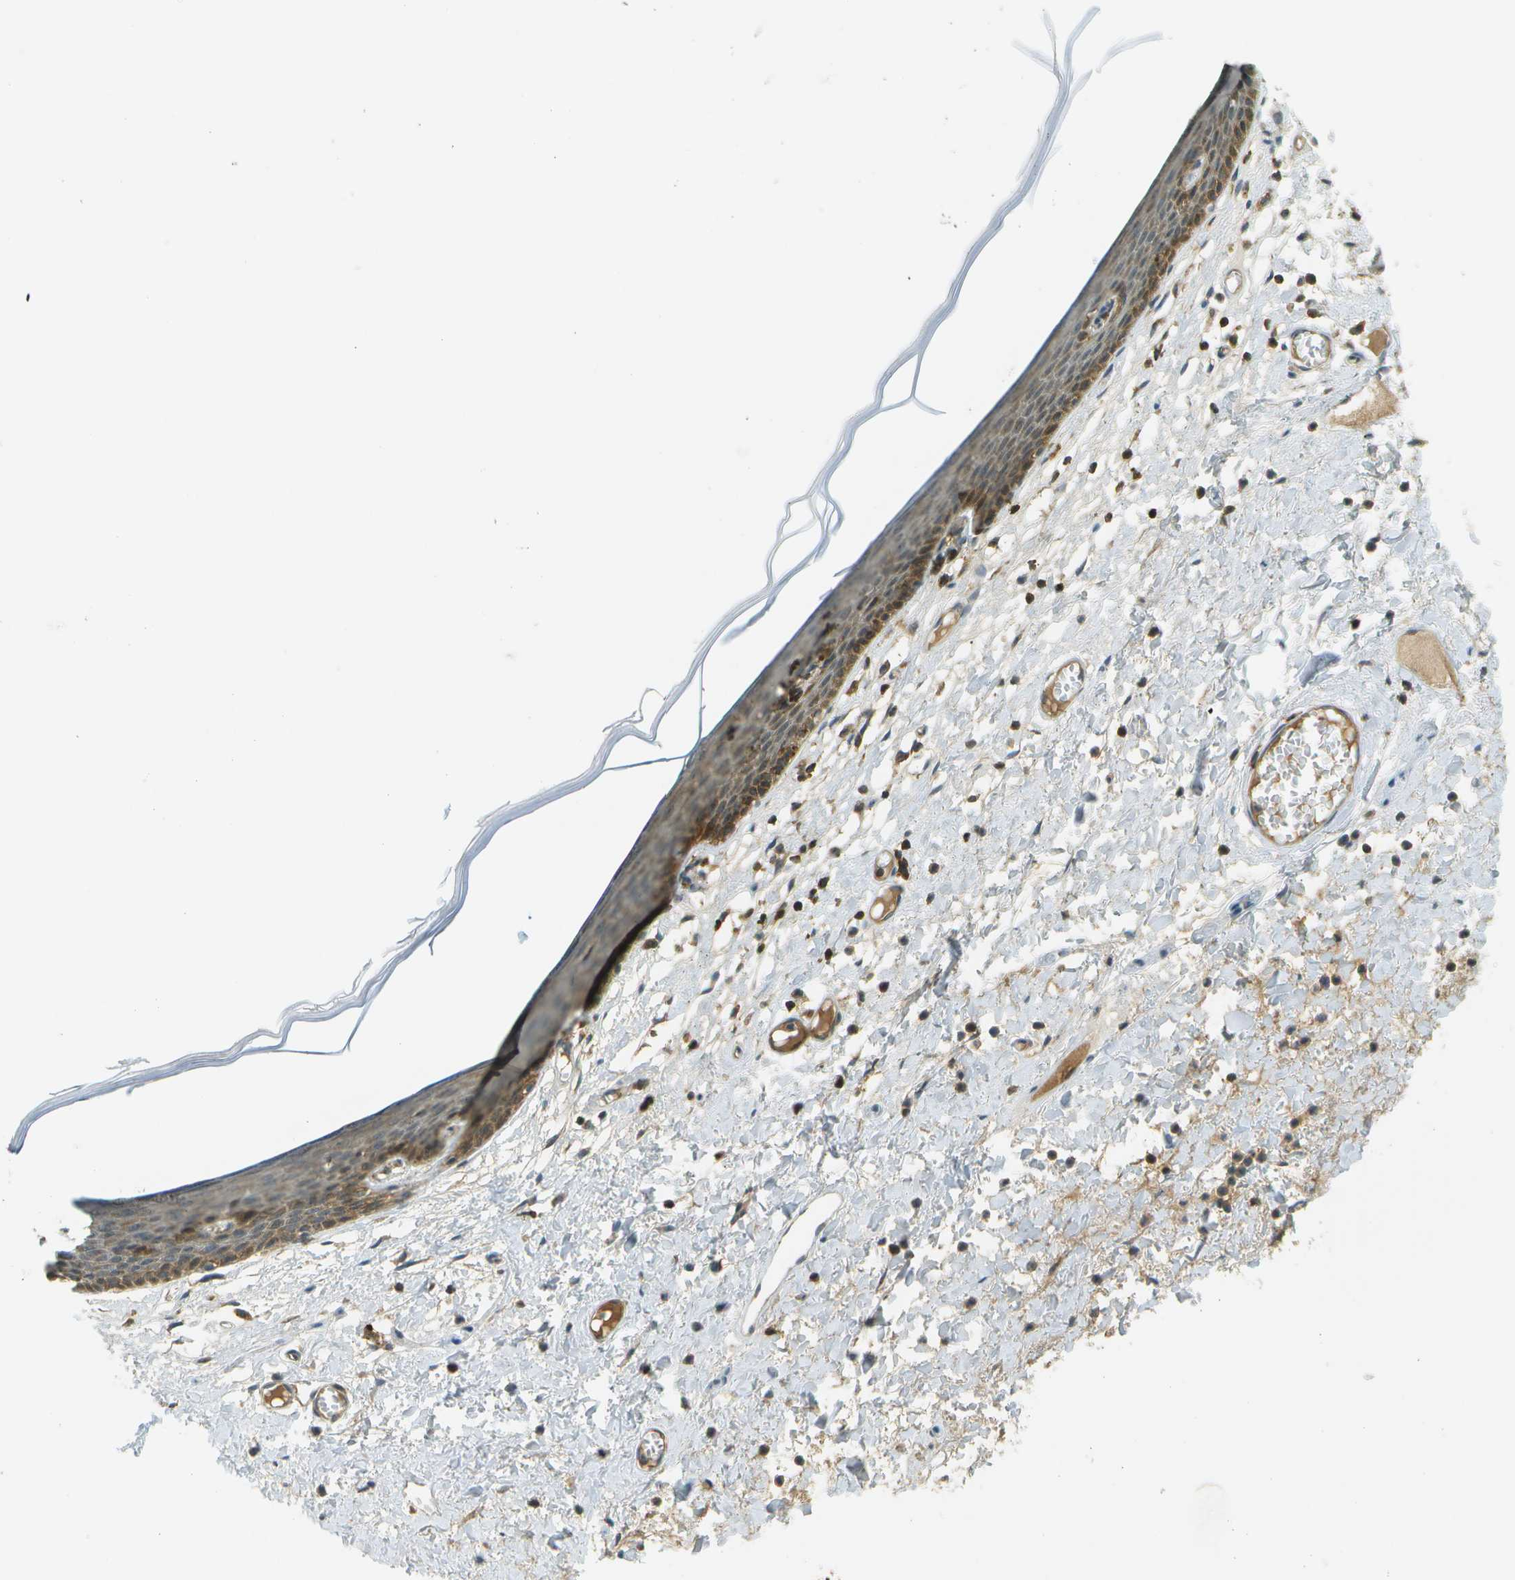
{"staining": {"intensity": "weak", "quantity": ">75%", "location": "cytoplasmic/membranous"}, "tissue": "skin", "cell_type": "Epidermal cells", "image_type": "normal", "snomed": [{"axis": "morphology", "description": "Normal tissue, NOS"}, {"axis": "topography", "description": "Vulva"}], "caption": "Immunohistochemistry (IHC) (DAB) staining of benign skin reveals weak cytoplasmic/membranous protein positivity in about >75% of epidermal cells.", "gene": "TMTC1", "patient": {"sex": "female", "age": 54}}